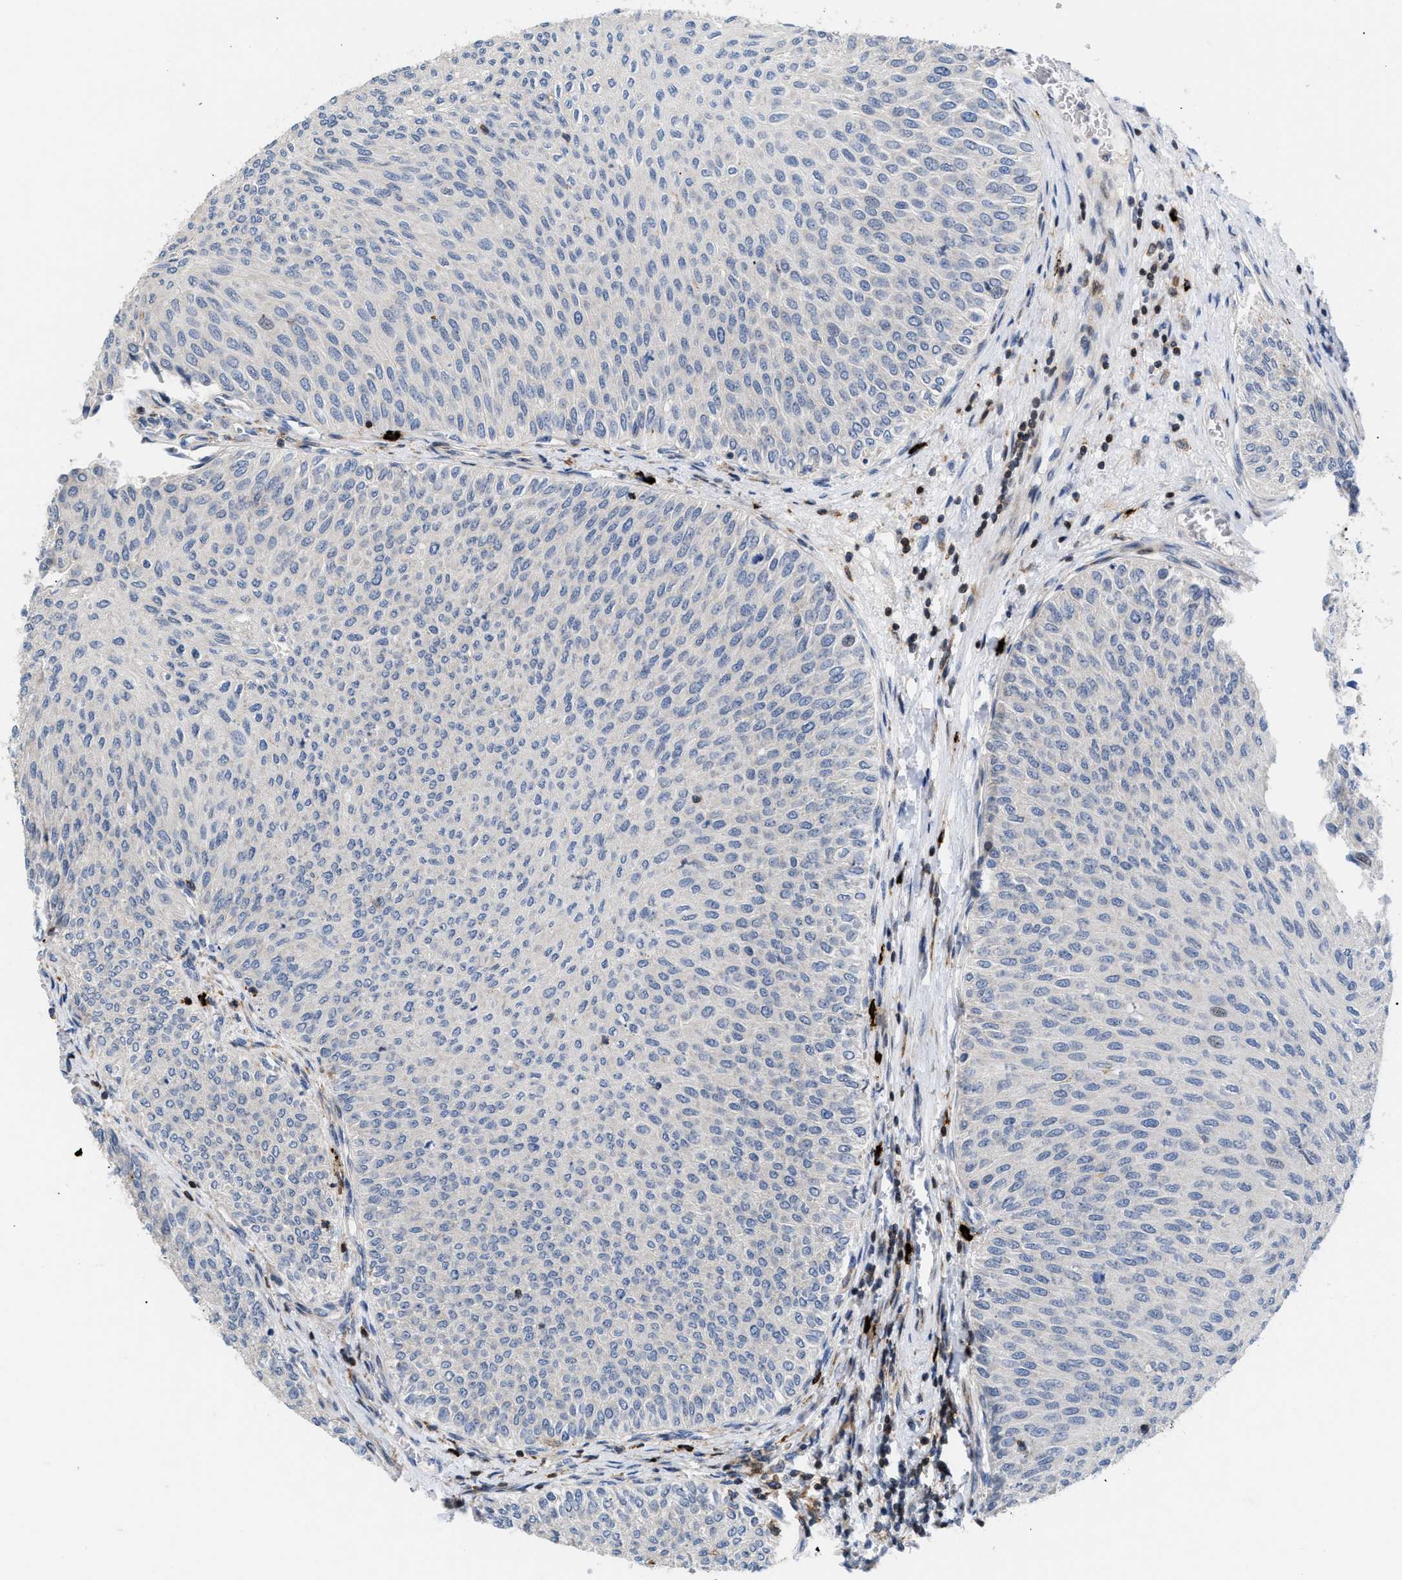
{"staining": {"intensity": "negative", "quantity": "none", "location": "none"}, "tissue": "urothelial cancer", "cell_type": "Tumor cells", "image_type": "cancer", "snomed": [{"axis": "morphology", "description": "Urothelial carcinoma, Low grade"}, {"axis": "topography", "description": "Urinary bladder"}], "caption": "This is an immunohistochemistry (IHC) image of urothelial cancer. There is no staining in tumor cells.", "gene": "ATP9A", "patient": {"sex": "male", "age": 78}}